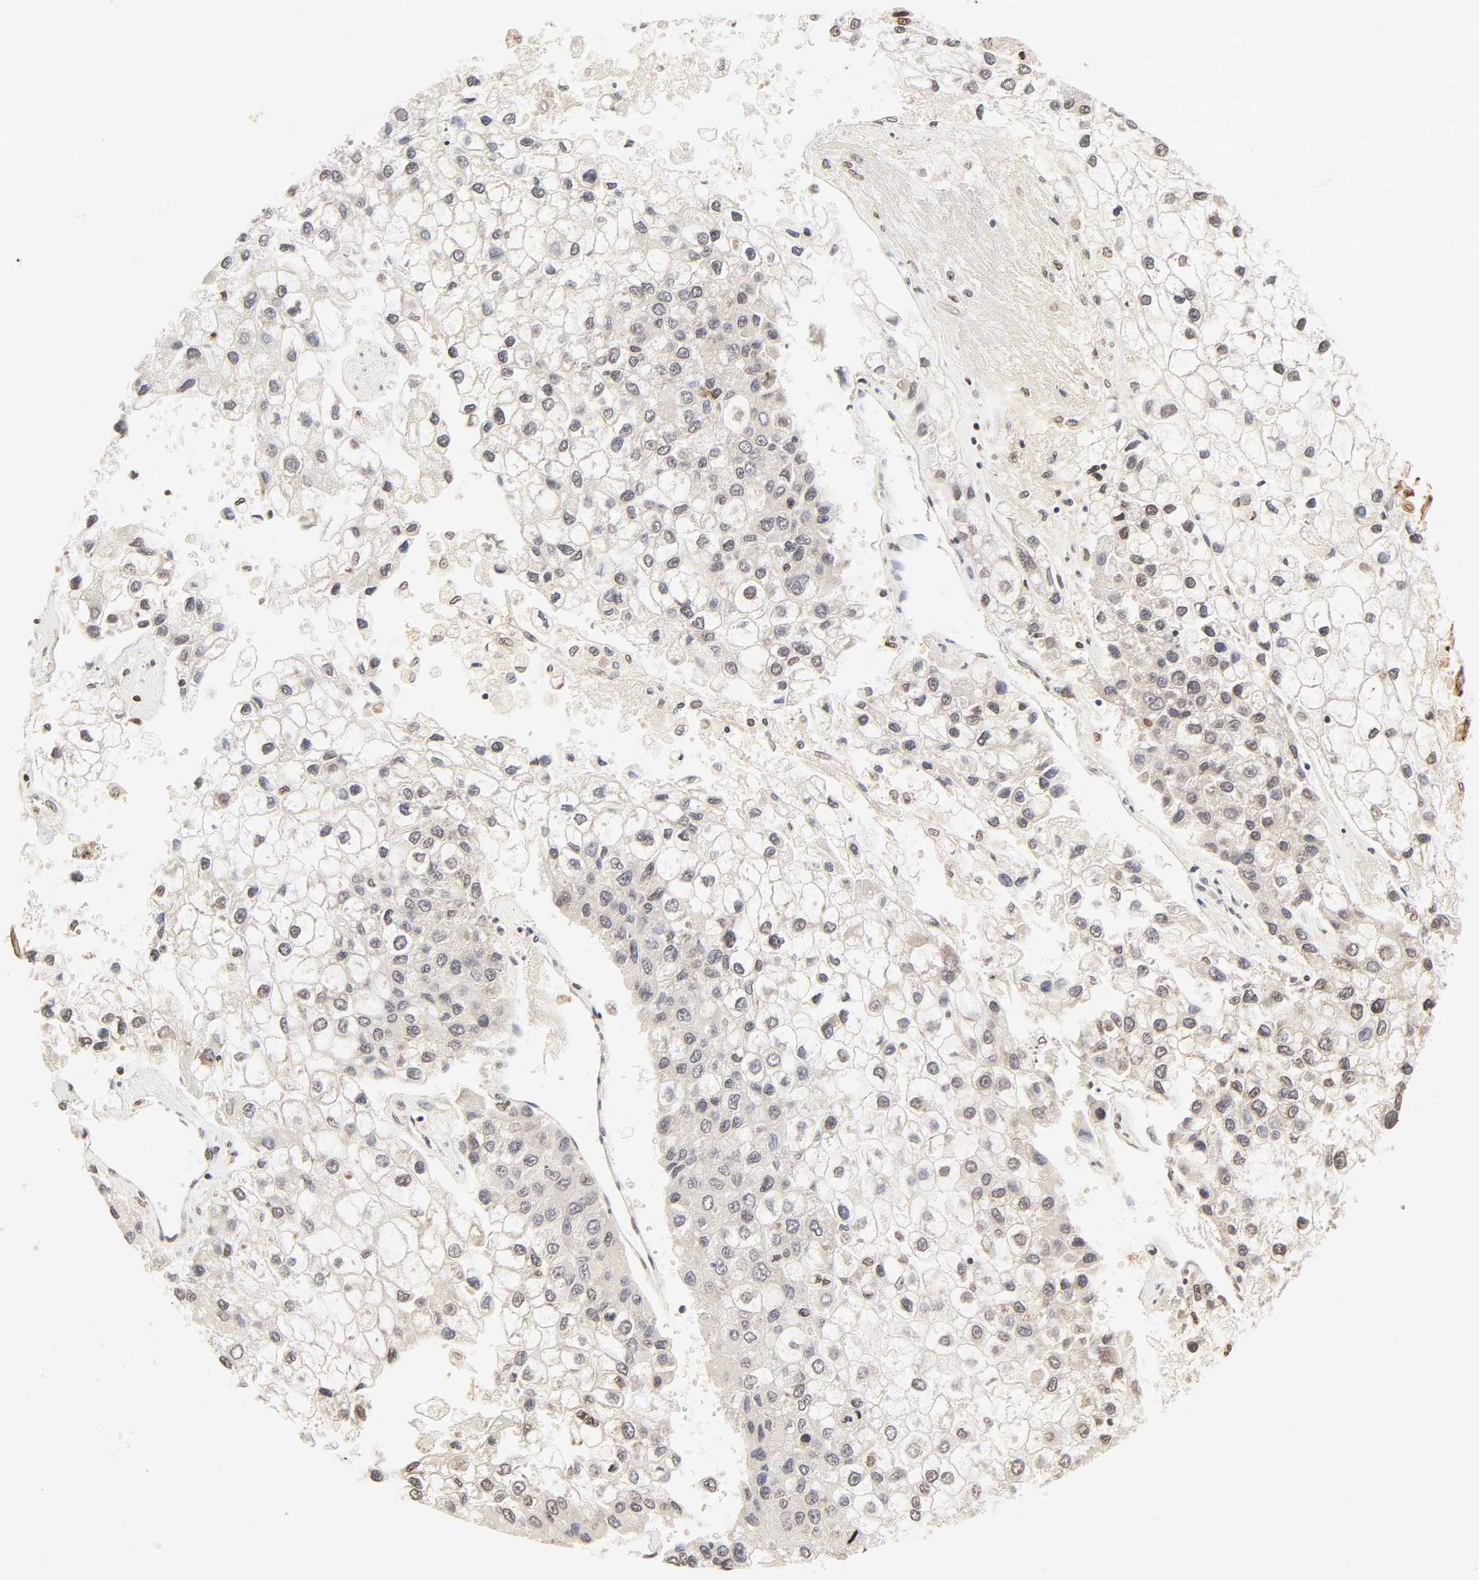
{"staining": {"intensity": "weak", "quantity": "<25%", "location": "nuclear"}, "tissue": "liver cancer", "cell_type": "Tumor cells", "image_type": "cancer", "snomed": [{"axis": "morphology", "description": "Carcinoma, Hepatocellular, NOS"}, {"axis": "topography", "description": "Liver"}], "caption": "Immunohistochemistry histopathology image of neoplastic tissue: human liver cancer (hepatocellular carcinoma) stained with DAB demonstrates no significant protein expression in tumor cells.", "gene": "TBL1X", "patient": {"sex": "female", "age": 66}}